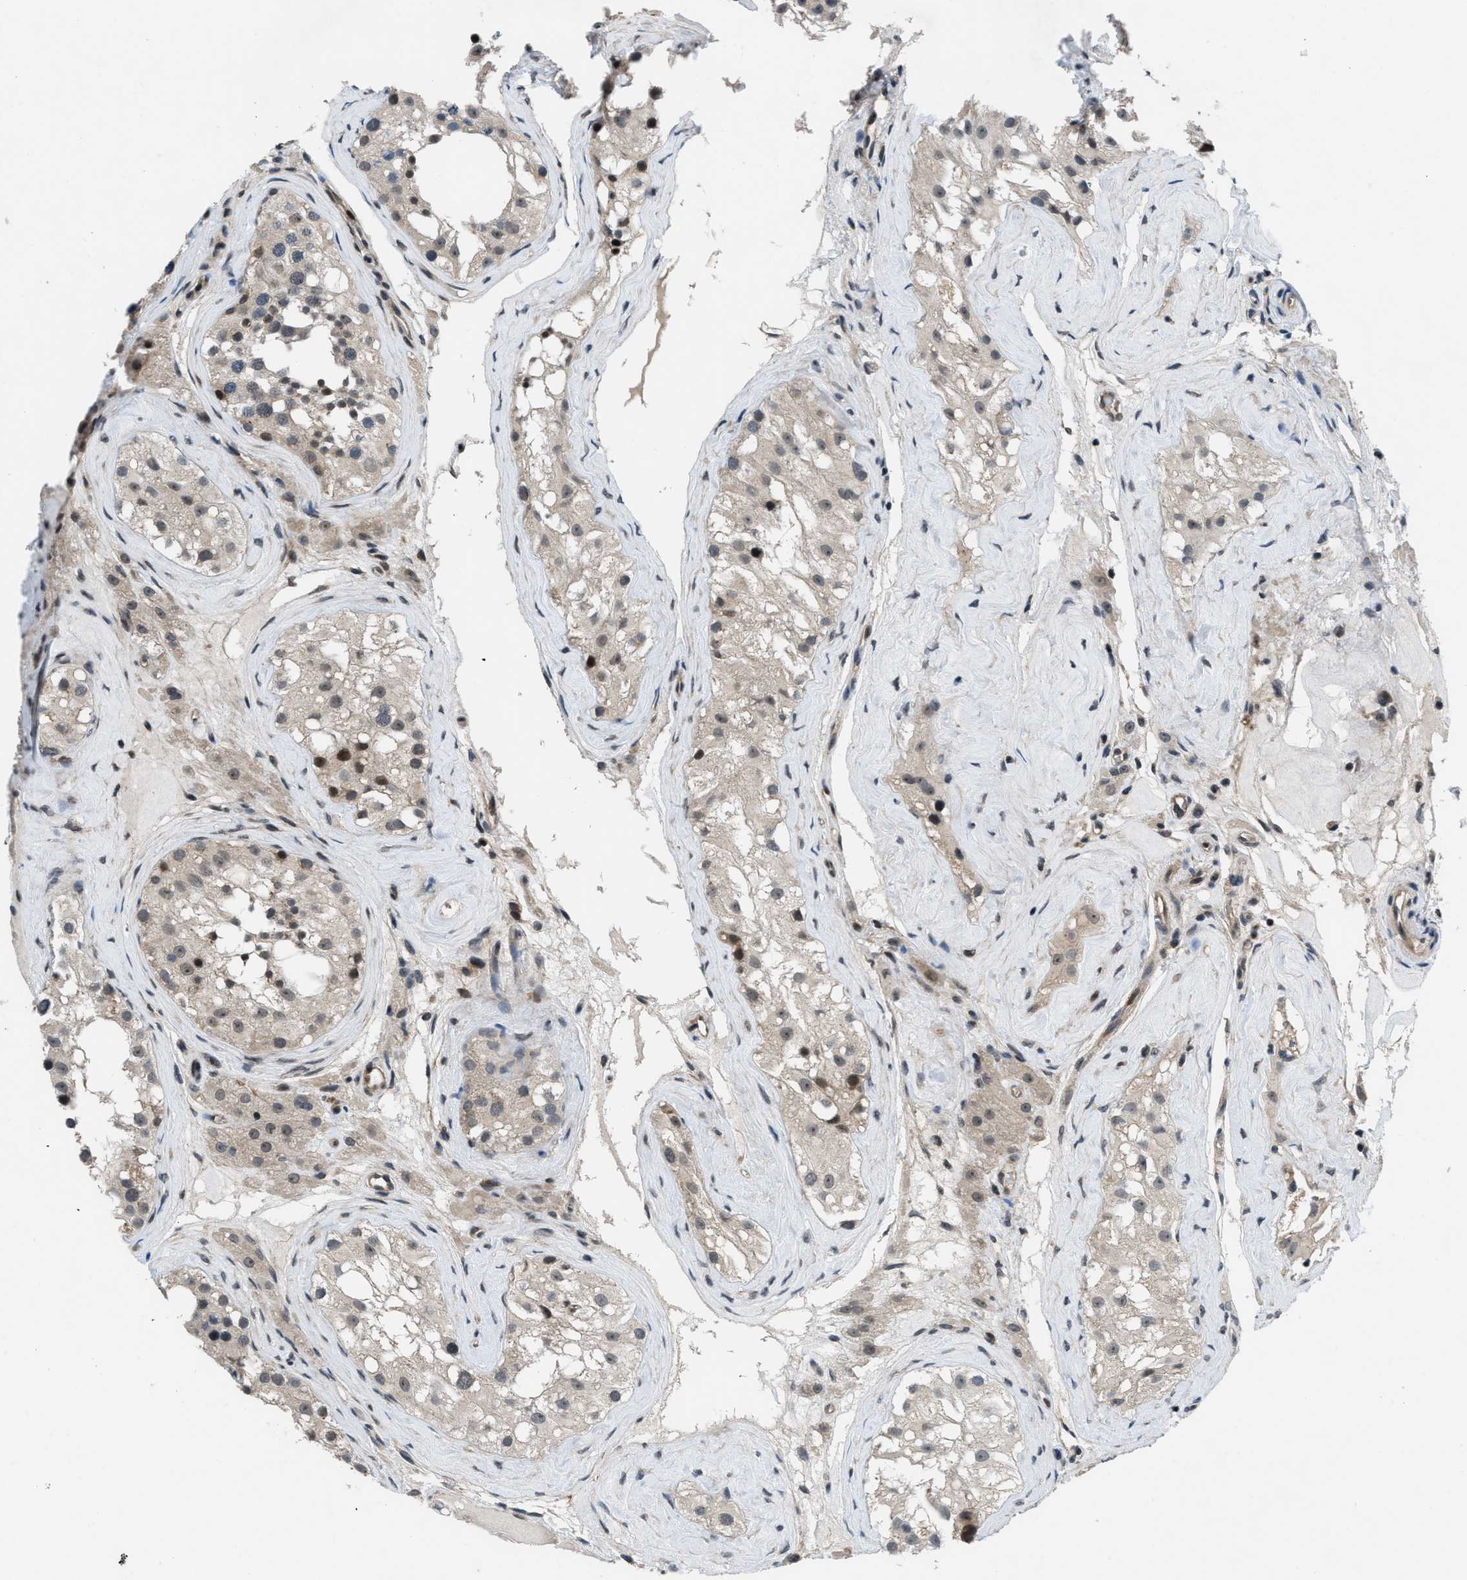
{"staining": {"intensity": "strong", "quantity": "<25%", "location": "nuclear"}, "tissue": "testis", "cell_type": "Cells in seminiferous ducts", "image_type": "normal", "snomed": [{"axis": "morphology", "description": "Normal tissue, NOS"}, {"axis": "morphology", "description": "Seminoma, NOS"}, {"axis": "topography", "description": "Testis"}], "caption": "Immunohistochemistry staining of benign testis, which reveals medium levels of strong nuclear expression in about <25% of cells in seminiferous ducts indicating strong nuclear protein positivity. The staining was performed using DAB (brown) for protein detection and nuclei were counterstained in hematoxylin (blue).", "gene": "SETD5", "patient": {"sex": "male", "age": 71}}